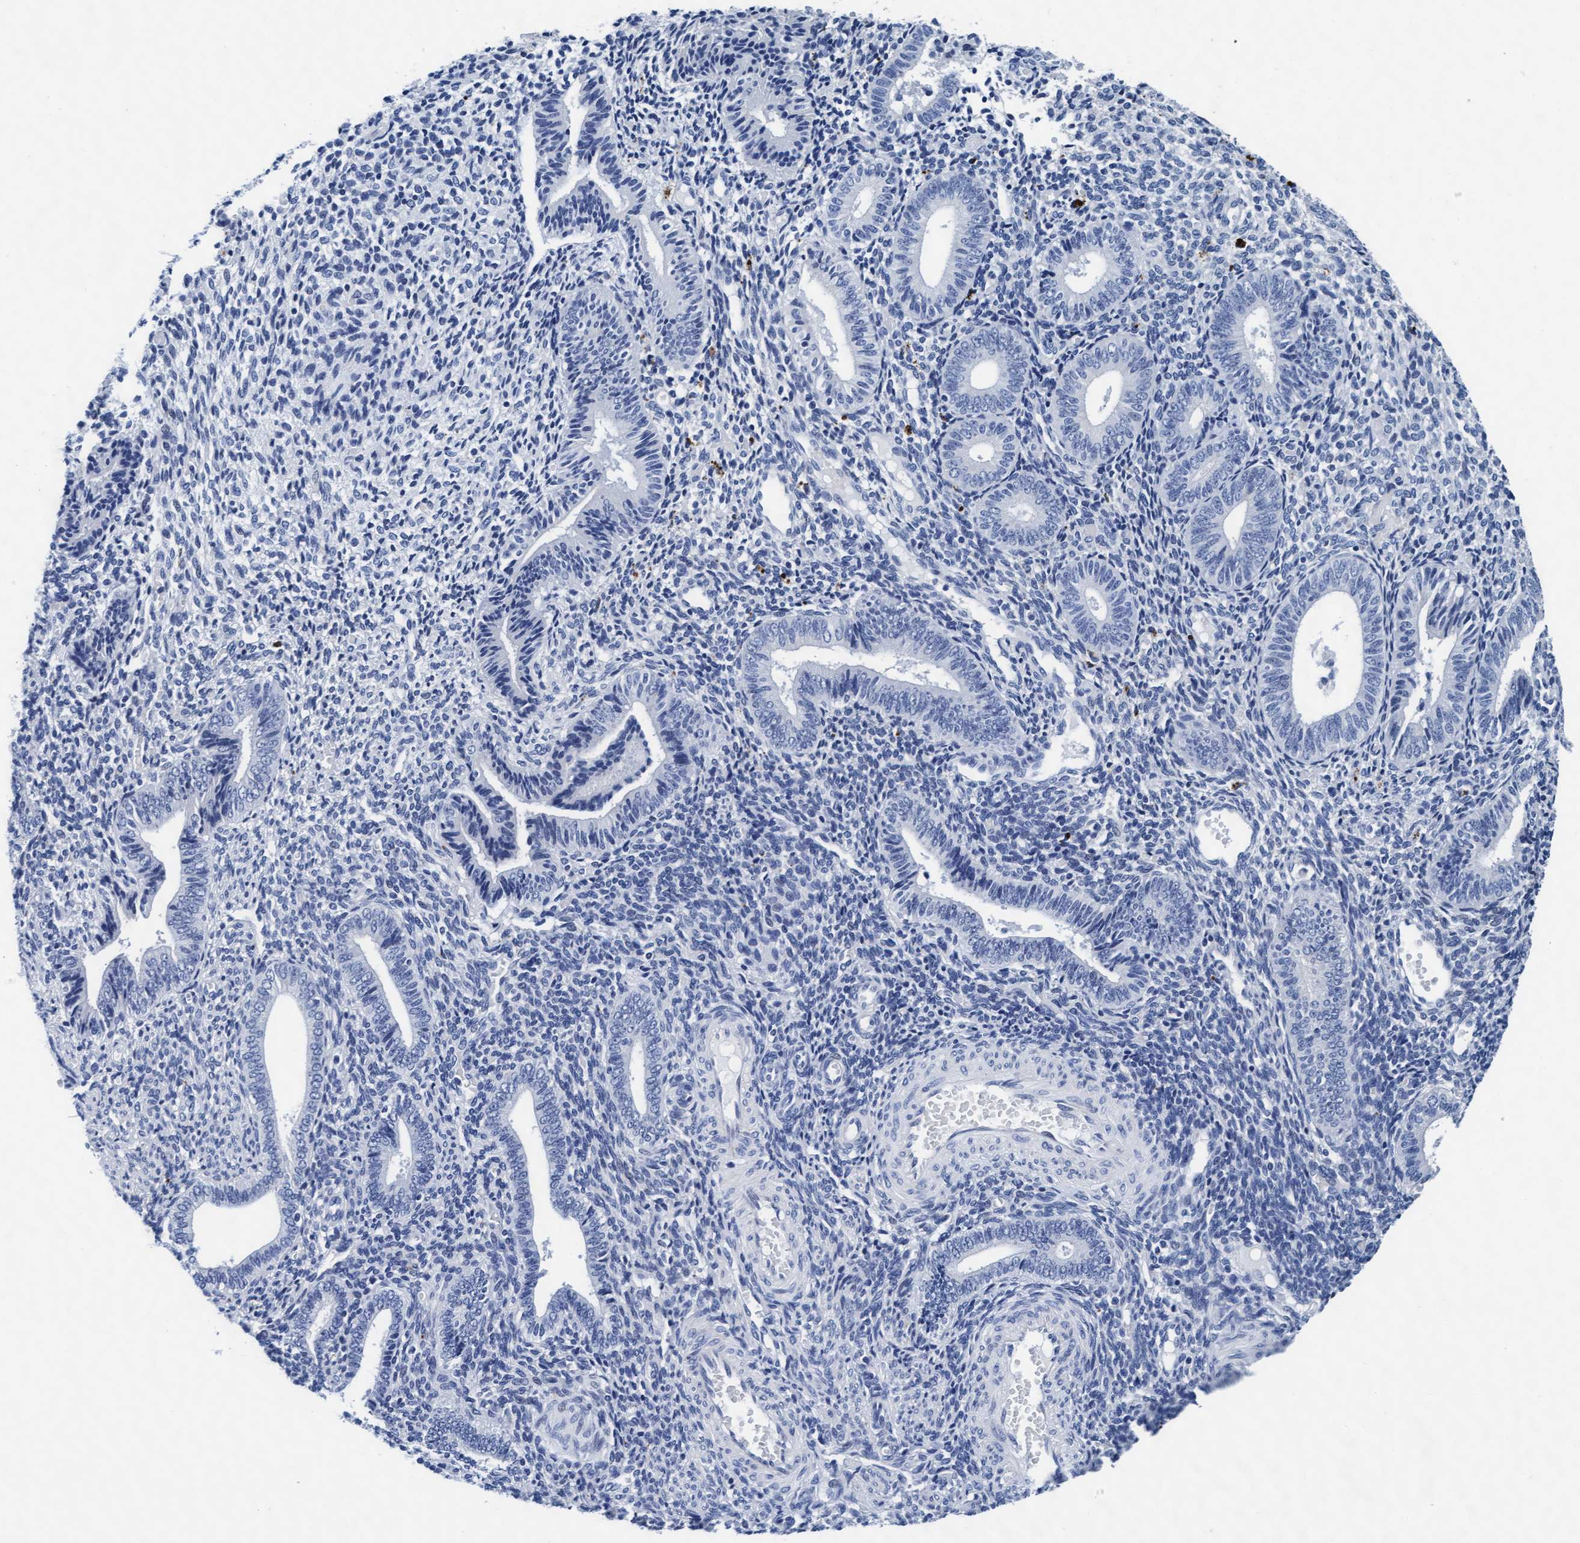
{"staining": {"intensity": "negative", "quantity": "none", "location": "none"}, "tissue": "endometrium", "cell_type": "Cells in endometrial stroma", "image_type": "normal", "snomed": [{"axis": "morphology", "description": "Normal tissue, NOS"}, {"axis": "topography", "description": "Uterus"}, {"axis": "topography", "description": "Endometrium"}], "caption": "DAB (3,3'-diaminobenzidine) immunohistochemical staining of benign human endometrium reveals no significant positivity in cells in endometrial stroma.", "gene": "ARSG", "patient": {"sex": "female", "age": 33}}